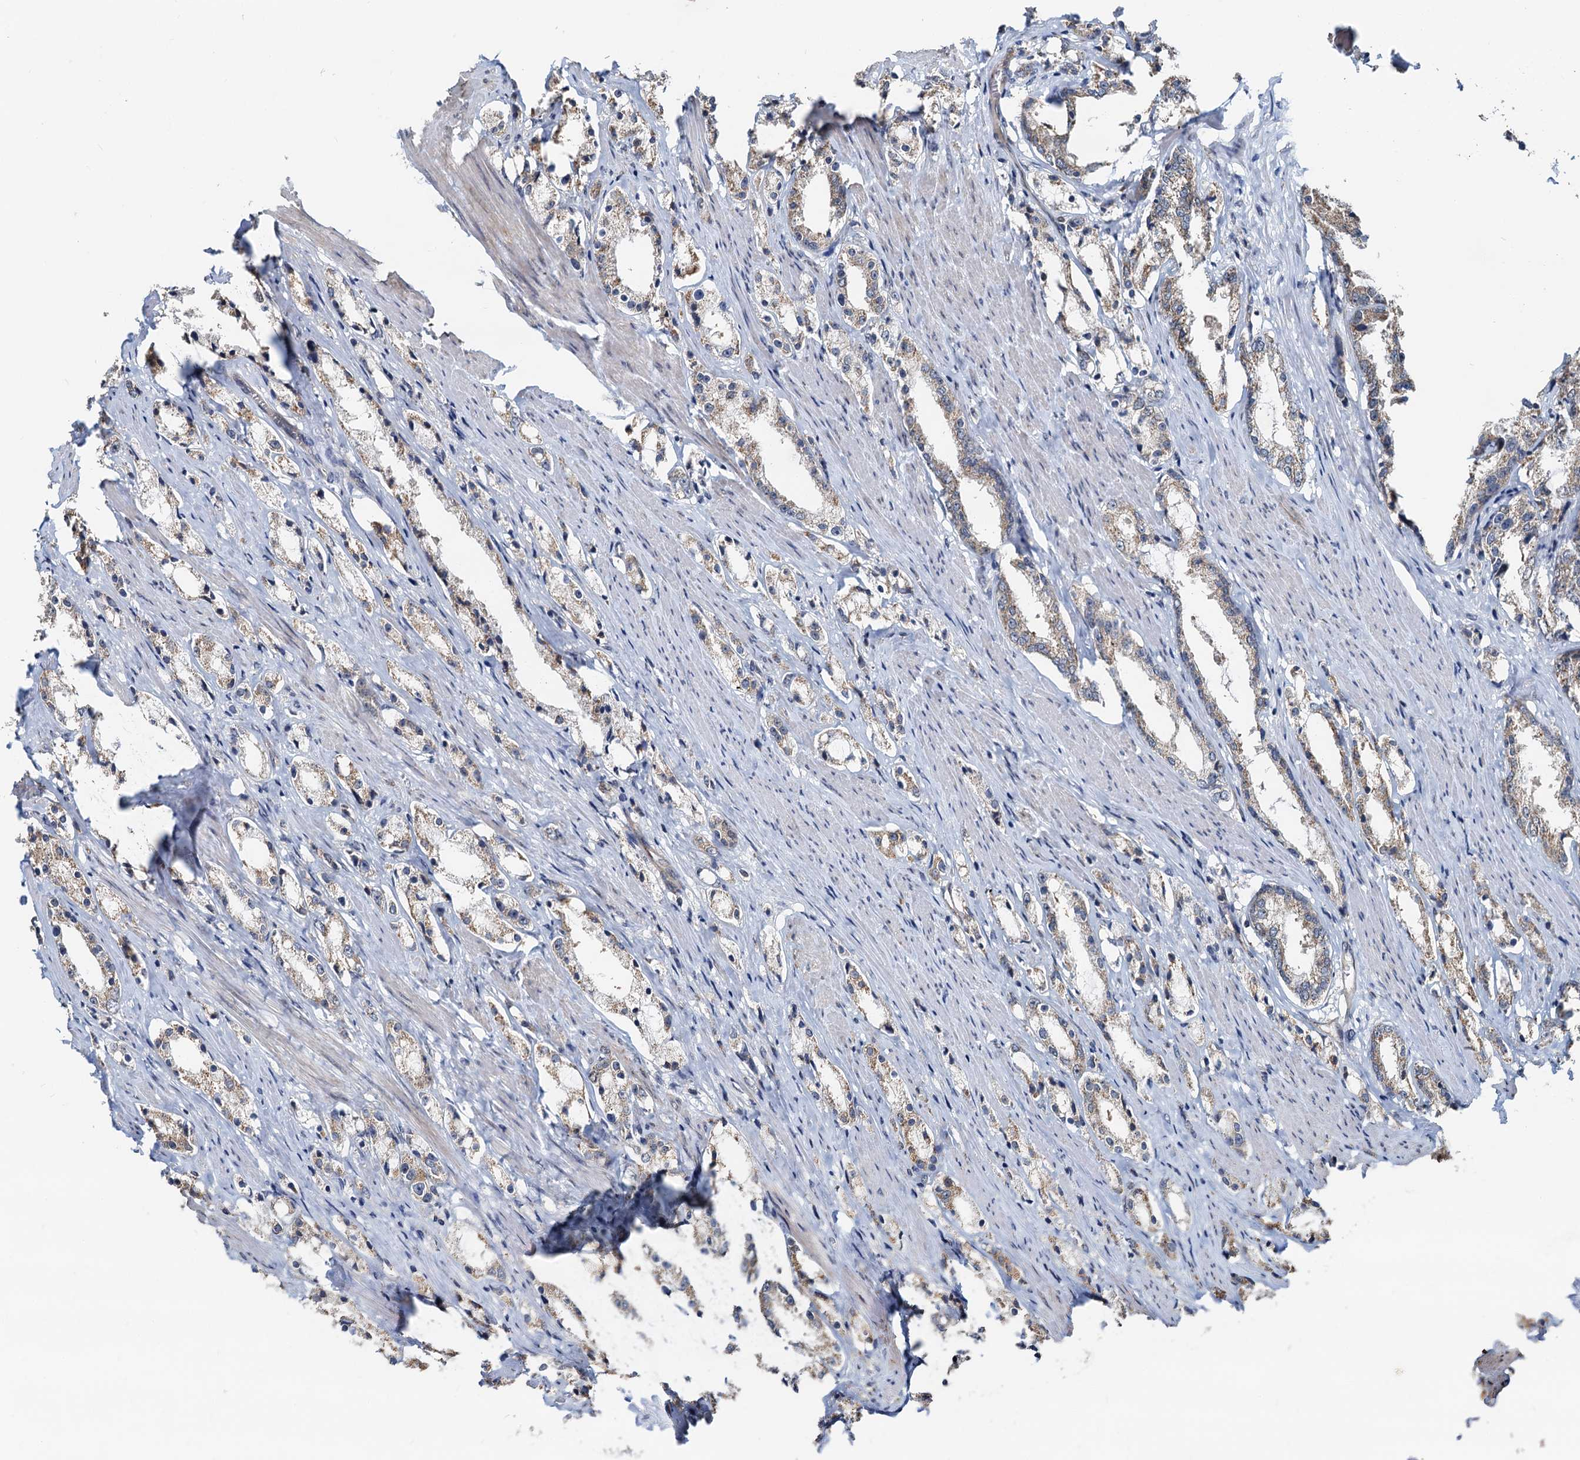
{"staining": {"intensity": "weak", "quantity": "25%-75%", "location": "cytoplasmic/membranous"}, "tissue": "prostate cancer", "cell_type": "Tumor cells", "image_type": "cancer", "snomed": [{"axis": "morphology", "description": "Adenocarcinoma, High grade"}, {"axis": "topography", "description": "Prostate"}], "caption": "Immunohistochemistry staining of prostate cancer, which displays low levels of weak cytoplasmic/membranous expression in about 25%-75% of tumor cells indicating weak cytoplasmic/membranous protein expression. The staining was performed using DAB (3,3'-diaminobenzidine) (brown) for protein detection and nuclei were counterstained in hematoxylin (blue).", "gene": "MCMBP", "patient": {"sex": "male", "age": 66}}